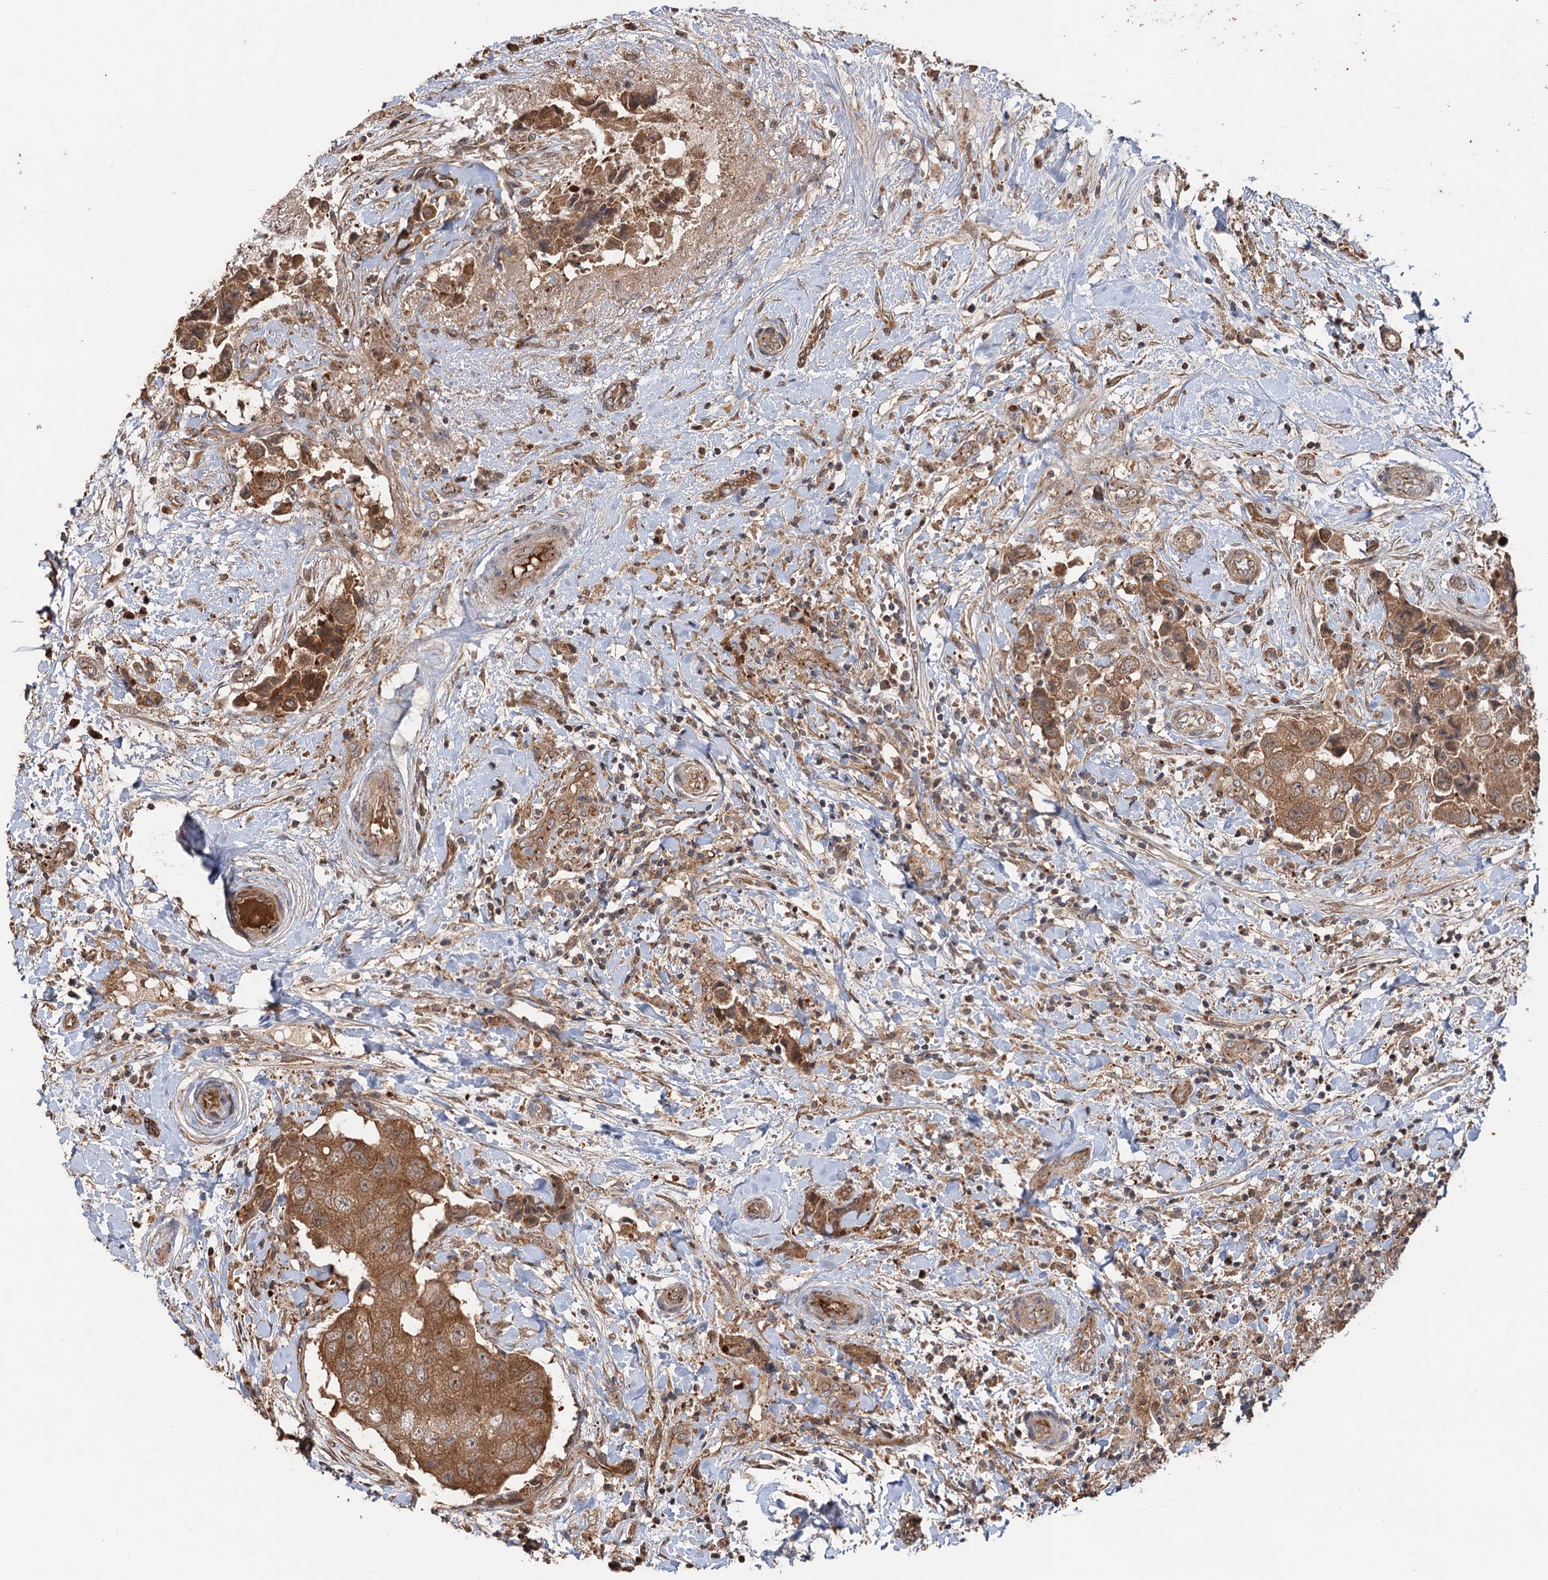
{"staining": {"intensity": "moderate", "quantity": ">75%", "location": "cytoplasmic/membranous"}, "tissue": "breast cancer", "cell_type": "Tumor cells", "image_type": "cancer", "snomed": [{"axis": "morphology", "description": "Normal tissue, NOS"}, {"axis": "morphology", "description": "Duct carcinoma"}, {"axis": "topography", "description": "Breast"}], "caption": "Intraductal carcinoma (breast) stained for a protein (brown) exhibits moderate cytoplasmic/membranous positive expression in approximately >75% of tumor cells.", "gene": "DEXI", "patient": {"sex": "female", "age": 62}}